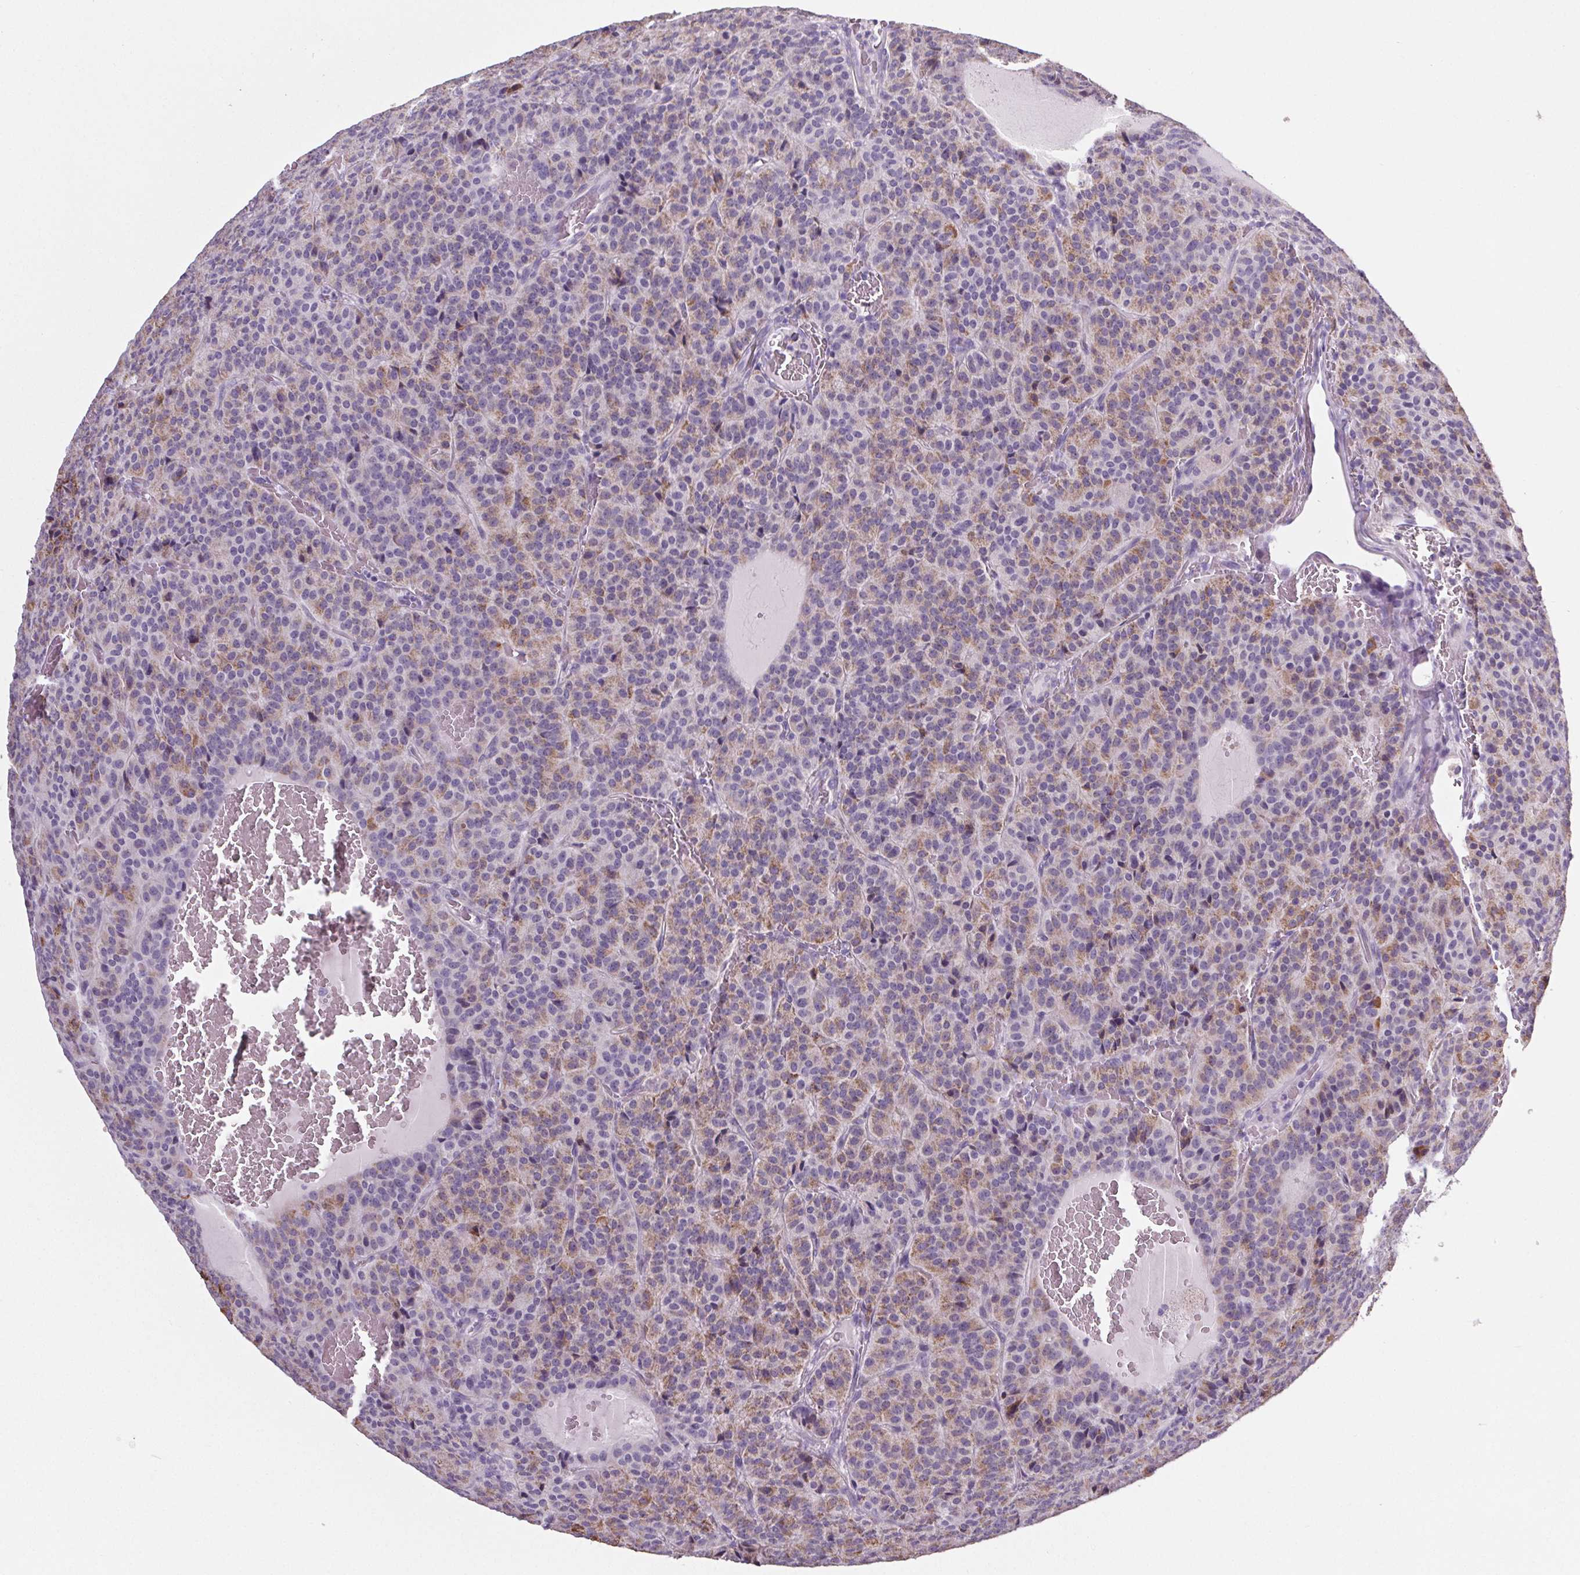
{"staining": {"intensity": "weak", "quantity": "25%-75%", "location": "cytoplasmic/membranous"}, "tissue": "carcinoid", "cell_type": "Tumor cells", "image_type": "cancer", "snomed": [{"axis": "morphology", "description": "Carcinoid, malignant, NOS"}, {"axis": "topography", "description": "Lung"}], "caption": "Carcinoid stained for a protein exhibits weak cytoplasmic/membranous positivity in tumor cells.", "gene": "ELAVL2", "patient": {"sex": "male", "age": 70}}